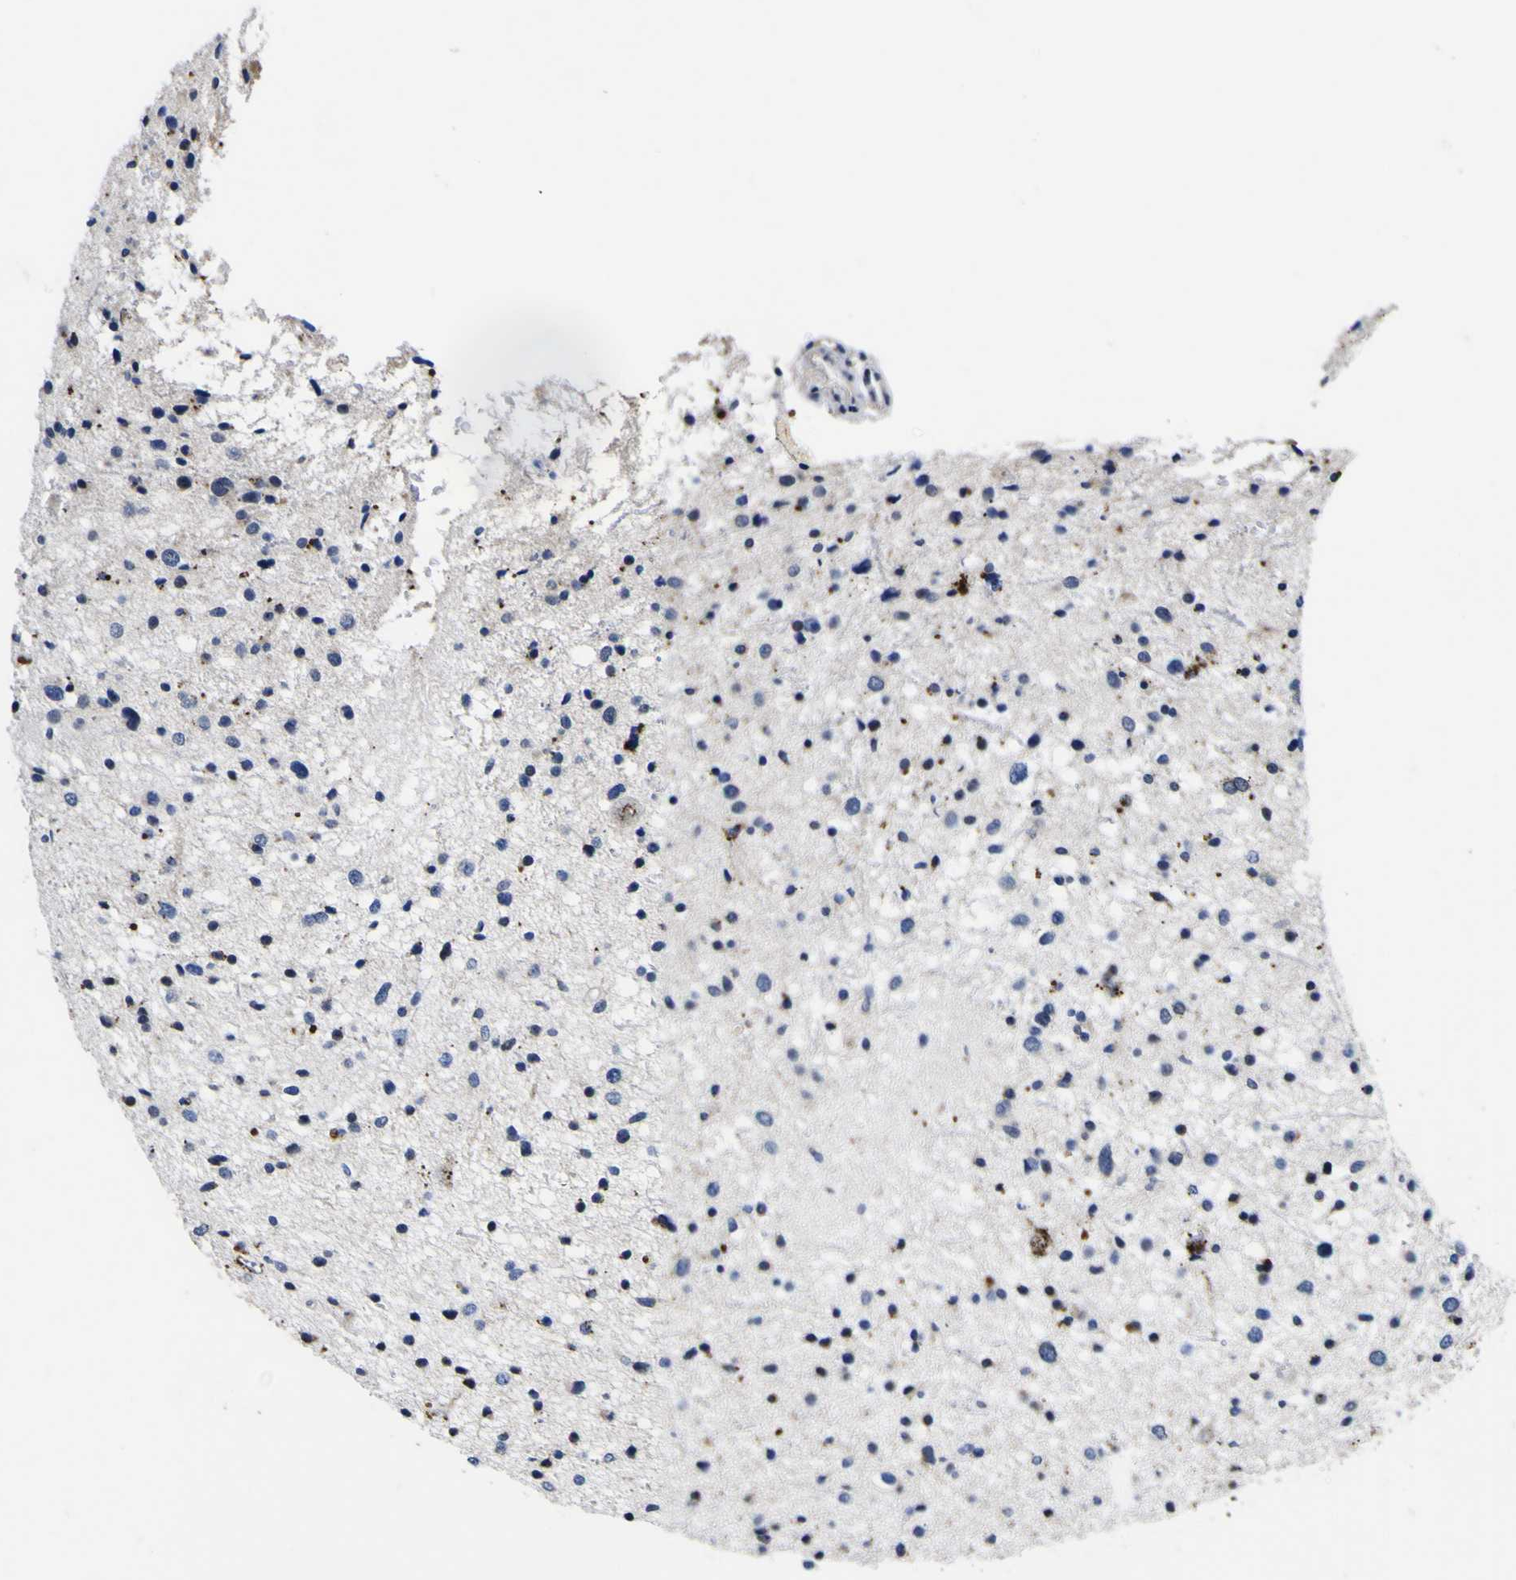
{"staining": {"intensity": "moderate", "quantity": "<25%", "location": "cytoplasmic/membranous"}, "tissue": "glioma", "cell_type": "Tumor cells", "image_type": "cancer", "snomed": [{"axis": "morphology", "description": "Glioma, malignant, Low grade"}, {"axis": "topography", "description": "Brain"}], "caption": "A micrograph of human glioma stained for a protein shows moderate cytoplasmic/membranous brown staining in tumor cells.", "gene": "IGFLR1", "patient": {"sex": "female", "age": 37}}